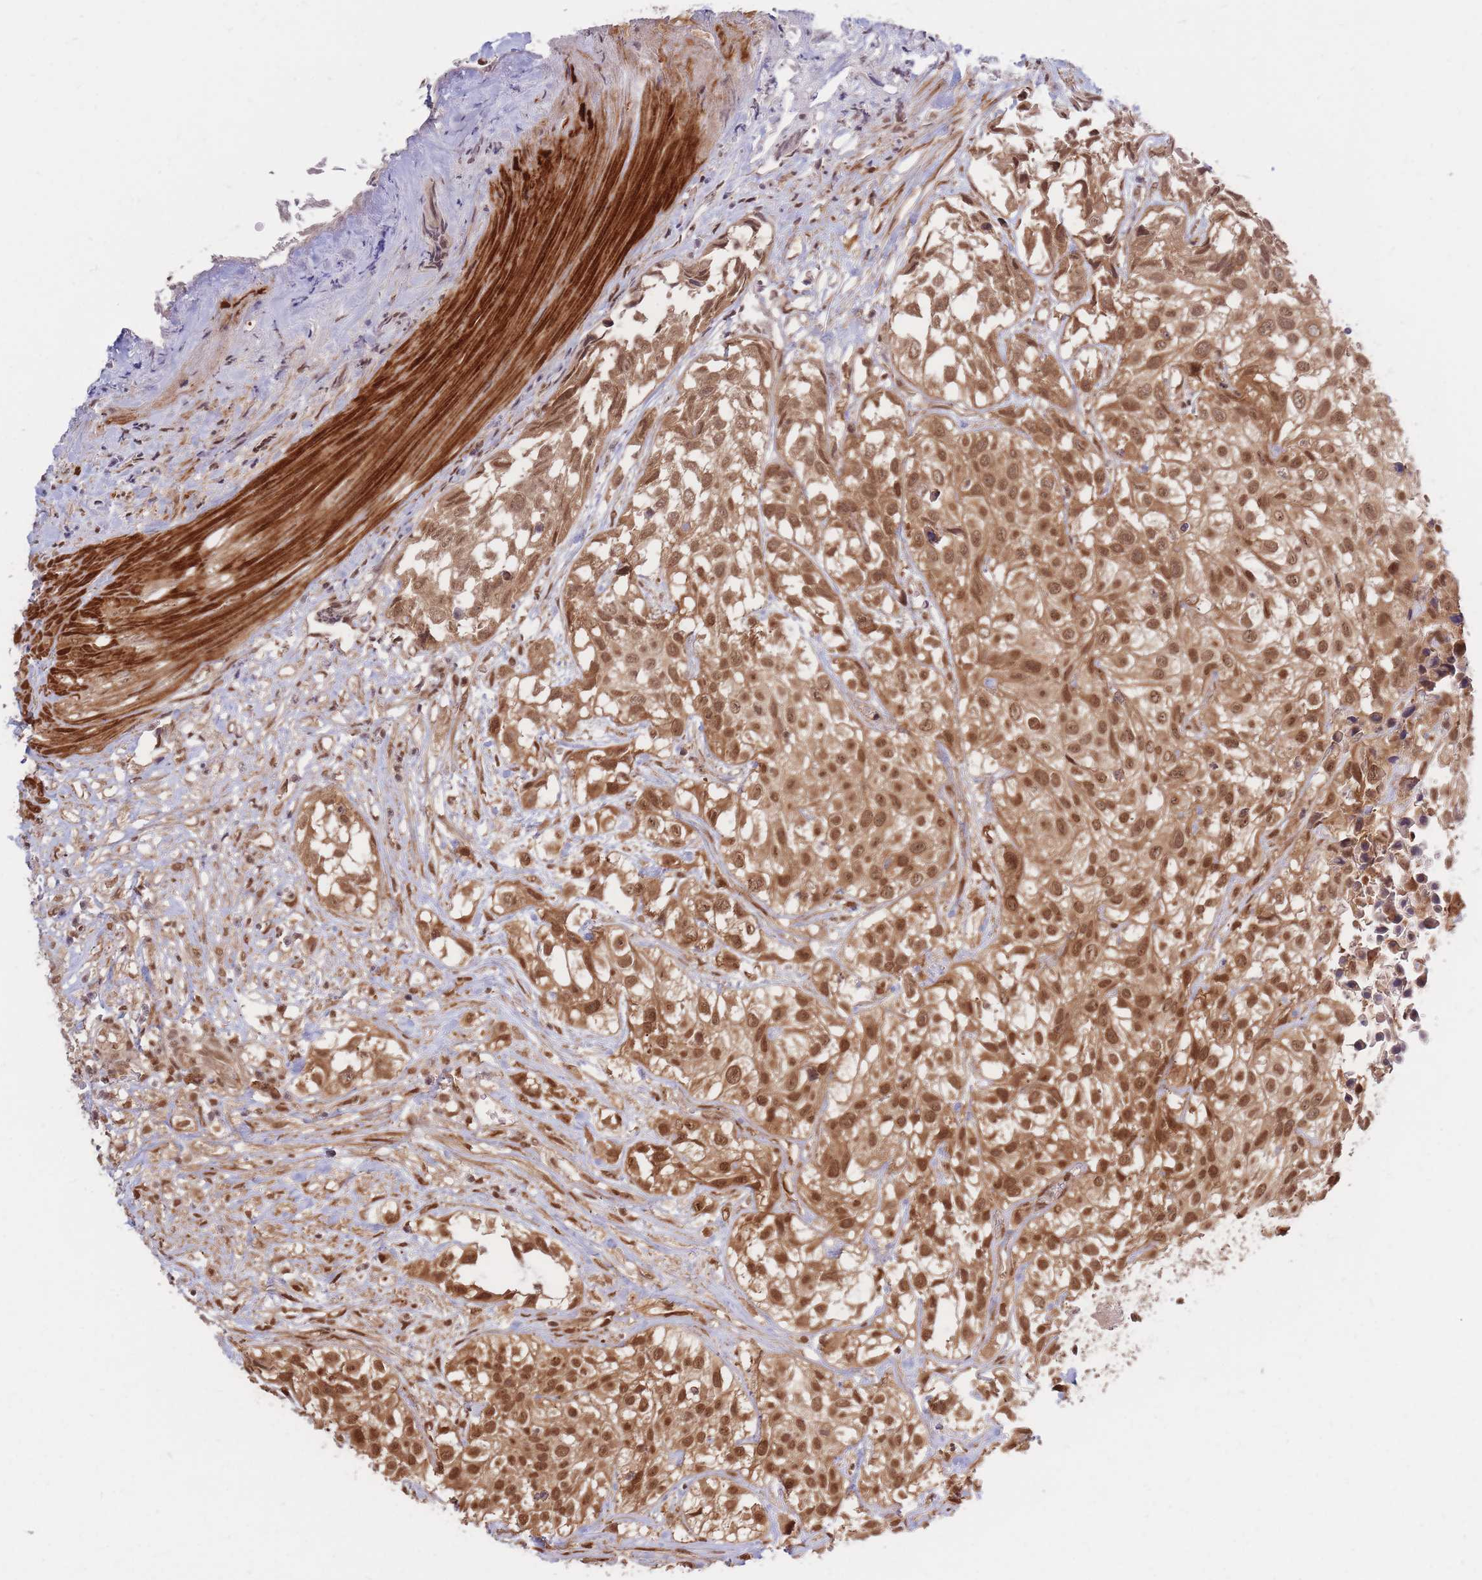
{"staining": {"intensity": "moderate", "quantity": ">75%", "location": "cytoplasmic/membranous,nuclear"}, "tissue": "urothelial cancer", "cell_type": "Tumor cells", "image_type": "cancer", "snomed": [{"axis": "morphology", "description": "Urothelial carcinoma, High grade"}, {"axis": "topography", "description": "Urinary bladder"}], "caption": "IHC of human urothelial cancer exhibits medium levels of moderate cytoplasmic/membranous and nuclear expression in about >75% of tumor cells. (Stains: DAB (3,3'-diaminobenzidine) in brown, nuclei in blue, Microscopy: brightfield microscopy at high magnification).", "gene": "SRA1", "patient": {"sex": "male", "age": 56}}